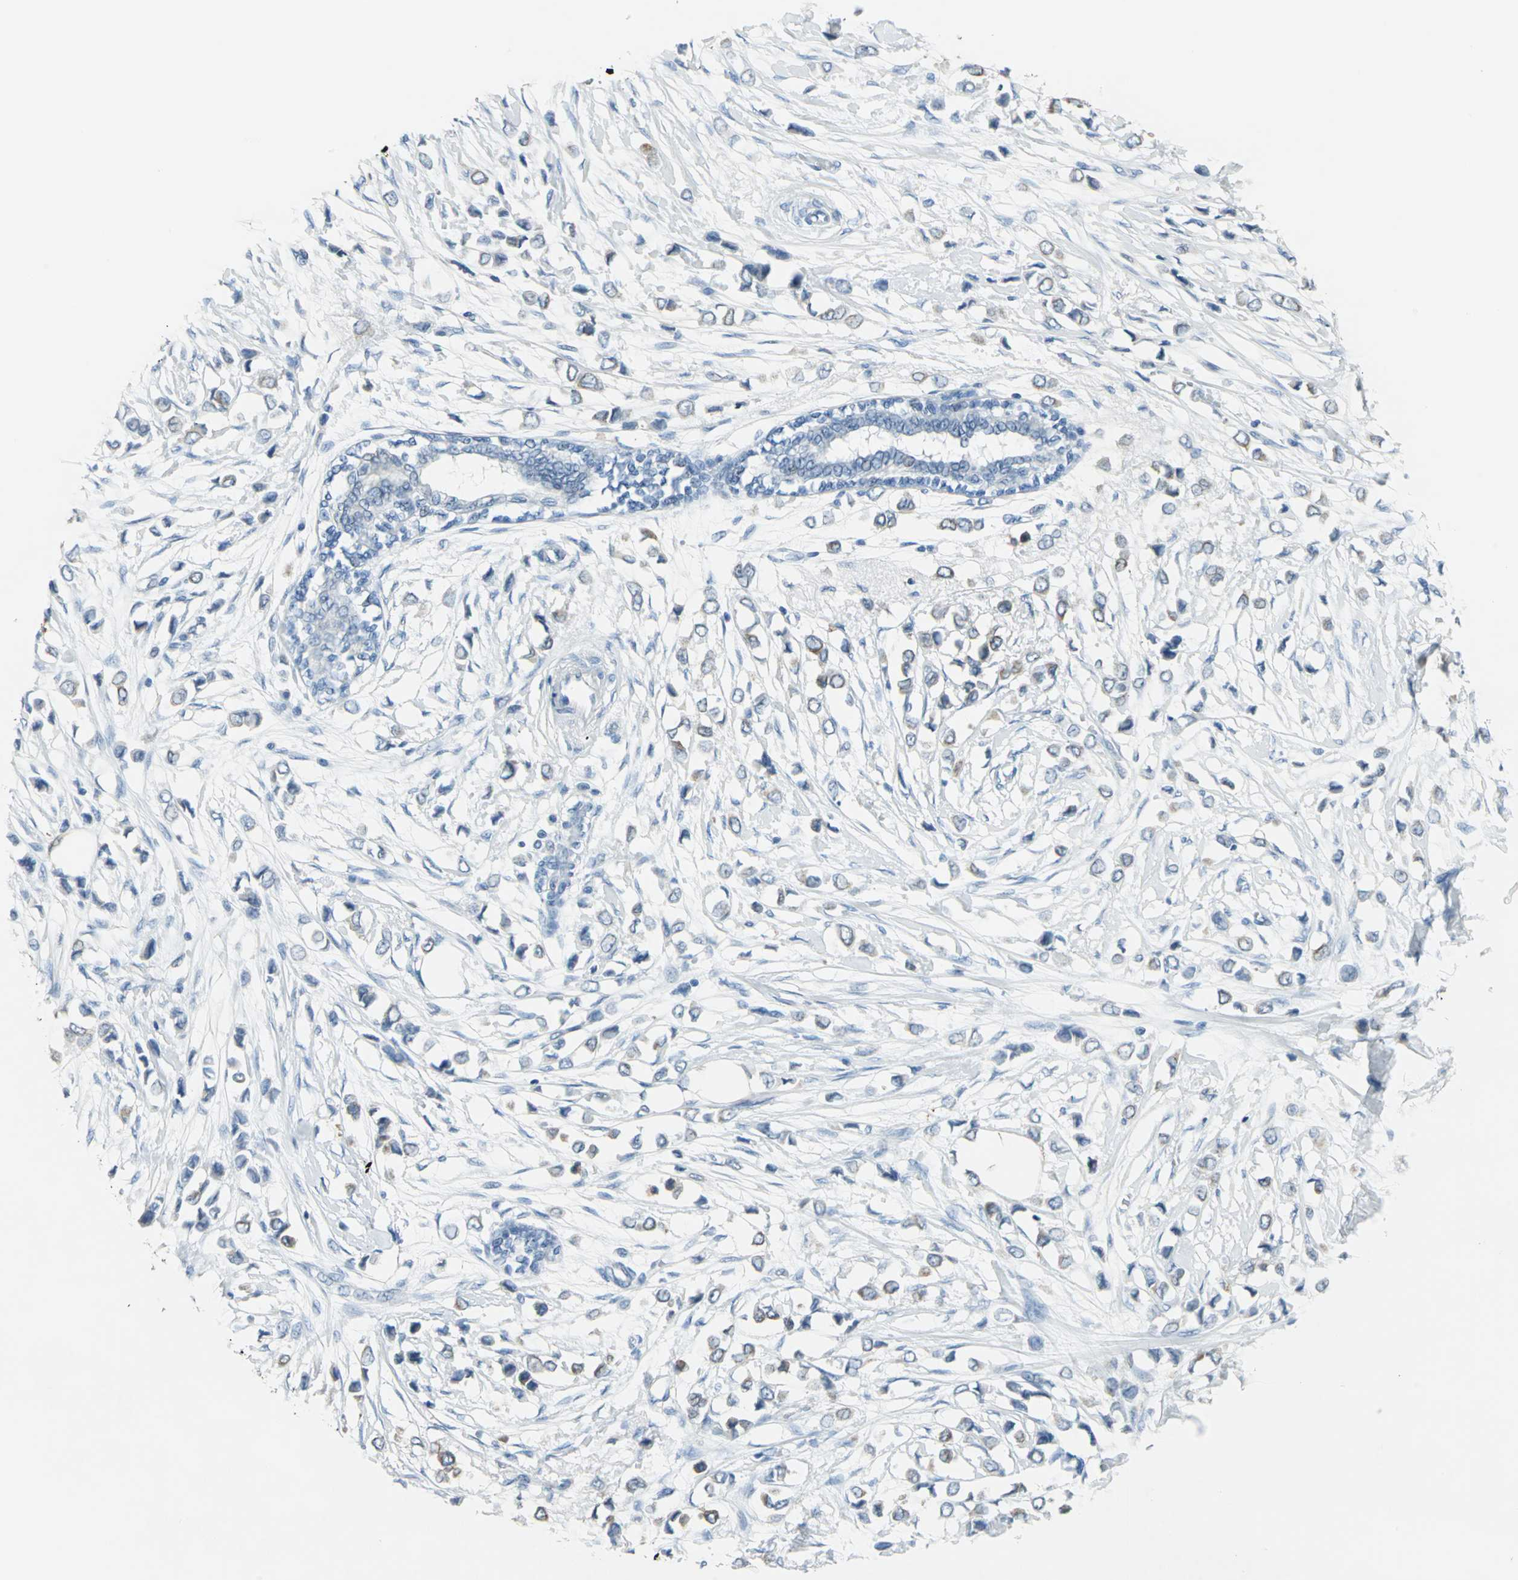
{"staining": {"intensity": "weak", "quantity": "<25%", "location": "cytoplasmic/membranous"}, "tissue": "breast cancer", "cell_type": "Tumor cells", "image_type": "cancer", "snomed": [{"axis": "morphology", "description": "Lobular carcinoma"}, {"axis": "topography", "description": "Breast"}], "caption": "Protein analysis of breast cancer (lobular carcinoma) demonstrates no significant positivity in tumor cells. (Stains: DAB (3,3'-diaminobenzidine) immunohistochemistry with hematoxylin counter stain, Microscopy: brightfield microscopy at high magnification).", "gene": "CYB5A", "patient": {"sex": "female", "age": 51}}